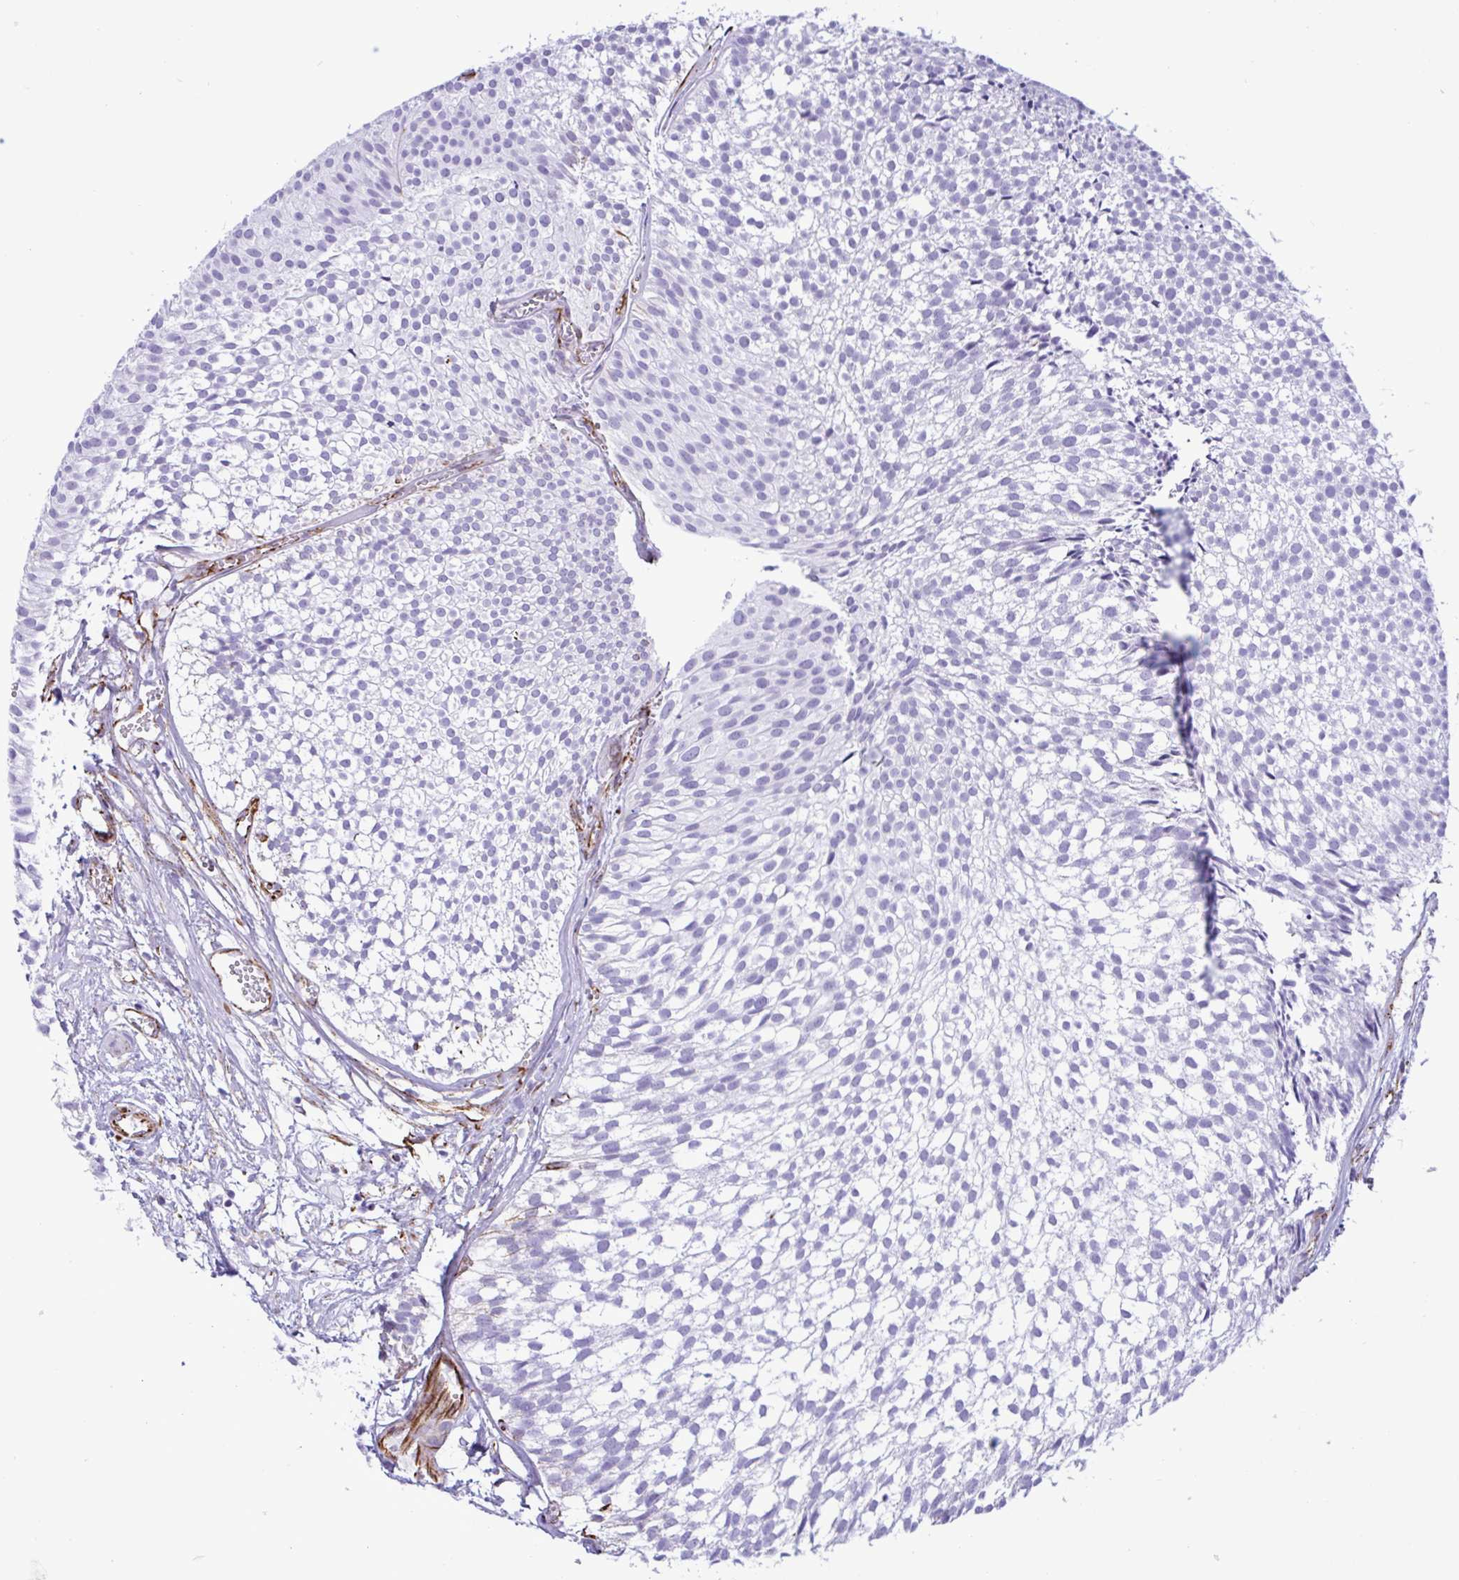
{"staining": {"intensity": "negative", "quantity": "none", "location": "none"}, "tissue": "urothelial cancer", "cell_type": "Tumor cells", "image_type": "cancer", "snomed": [{"axis": "morphology", "description": "Urothelial carcinoma, Low grade"}, {"axis": "topography", "description": "Urinary bladder"}], "caption": "Urothelial cancer was stained to show a protein in brown. There is no significant staining in tumor cells.", "gene": "SMAD5", "patient": {"sex": "male", "age": 91}}